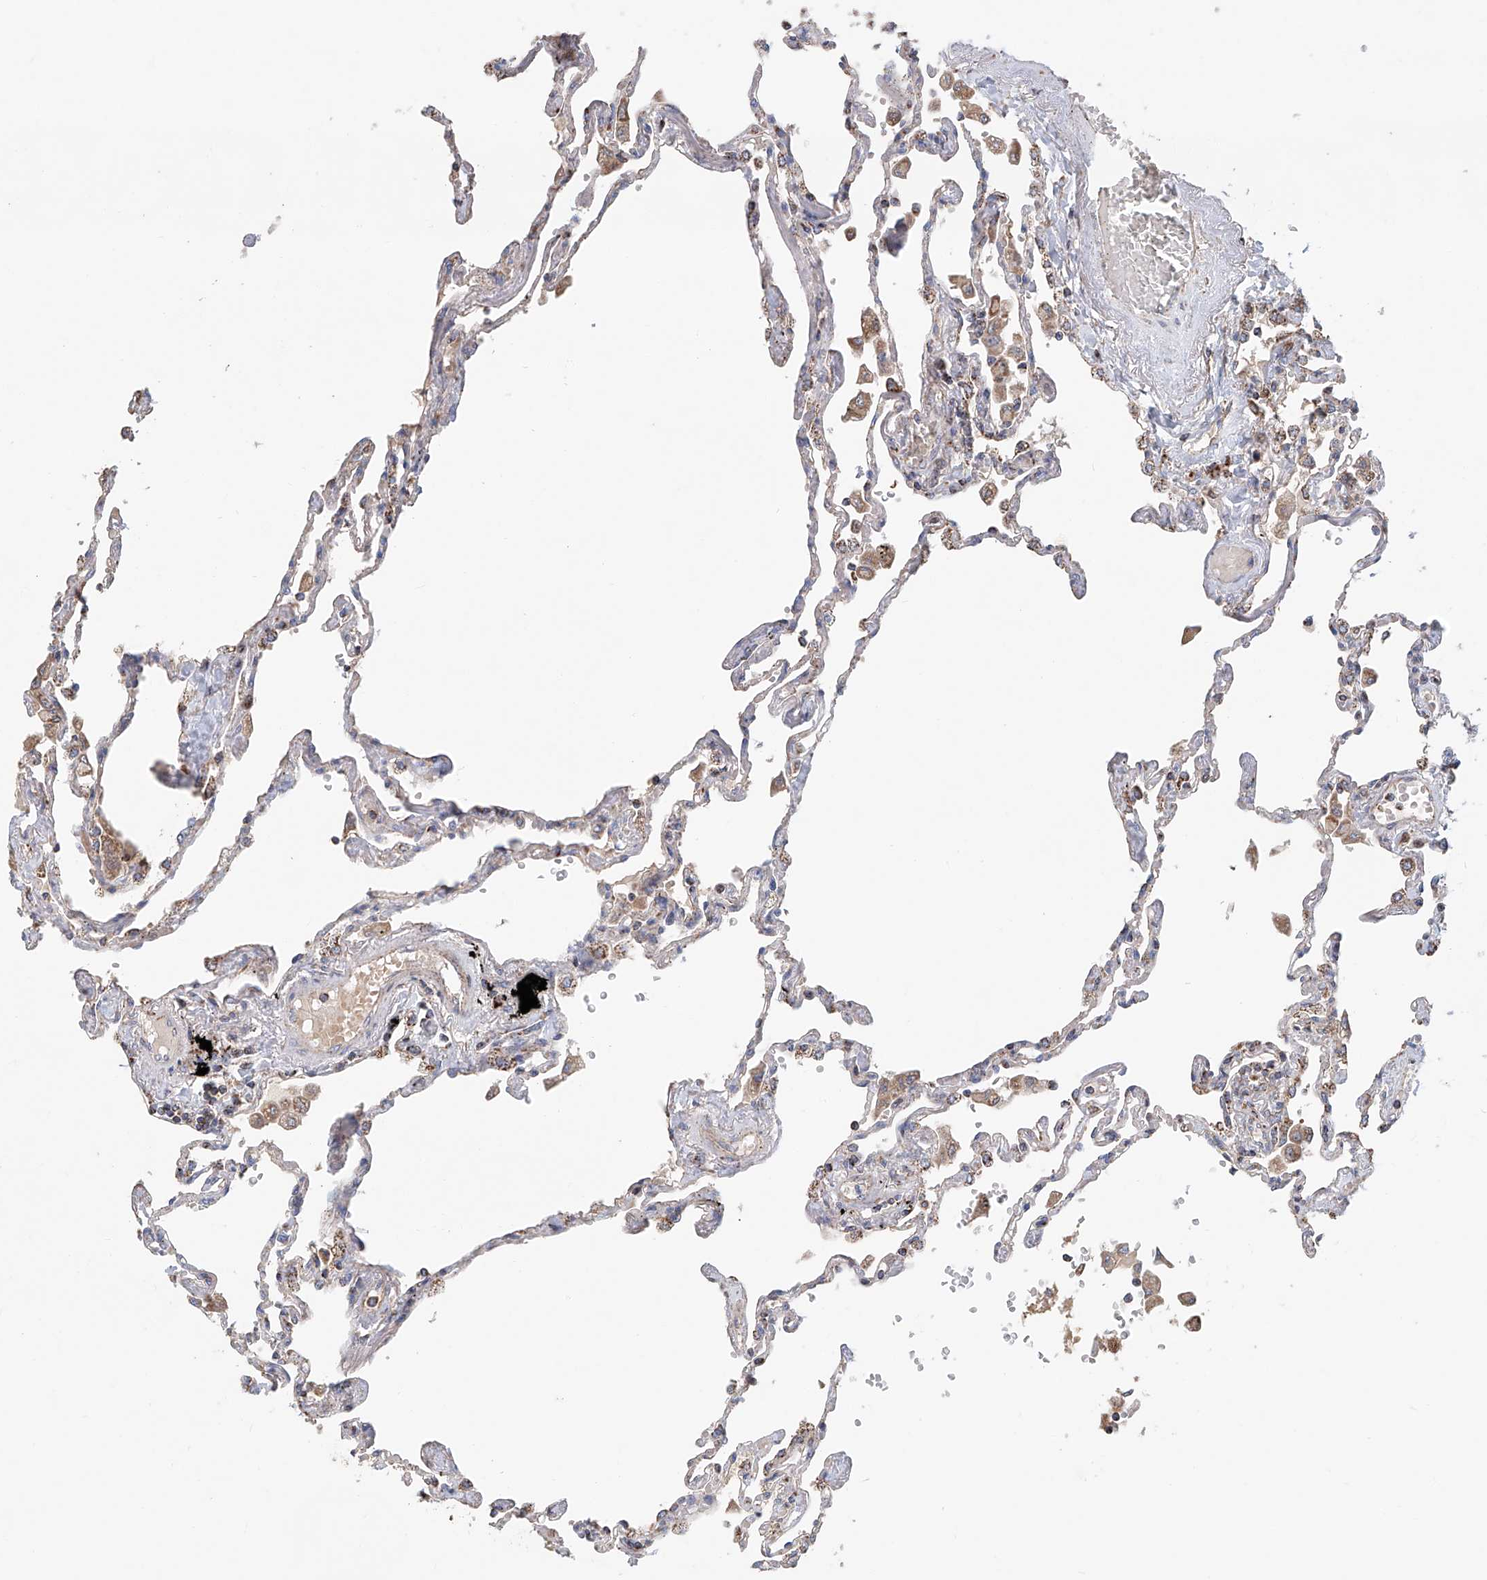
{"staining": {"intensity": "moderate", "quantity": "<25%", "location": "cytoplasmic/membranous"}, "tissue": "lung", "cell_type": "Alveolar cells", "image_type": "normal", "snomed": [{"axis": "morphology", "description": "Normal tissue, NOS"}, {"axis": "topography", "description": "Lung"}], "caption": "Moderate cytoplasmic/membranous expression for a protein is present in approximately <25% of alveolar cells of unremarkable lung using IHC.", "gene": "MCL1", "patient": {"sex": "female", "age": 67}}